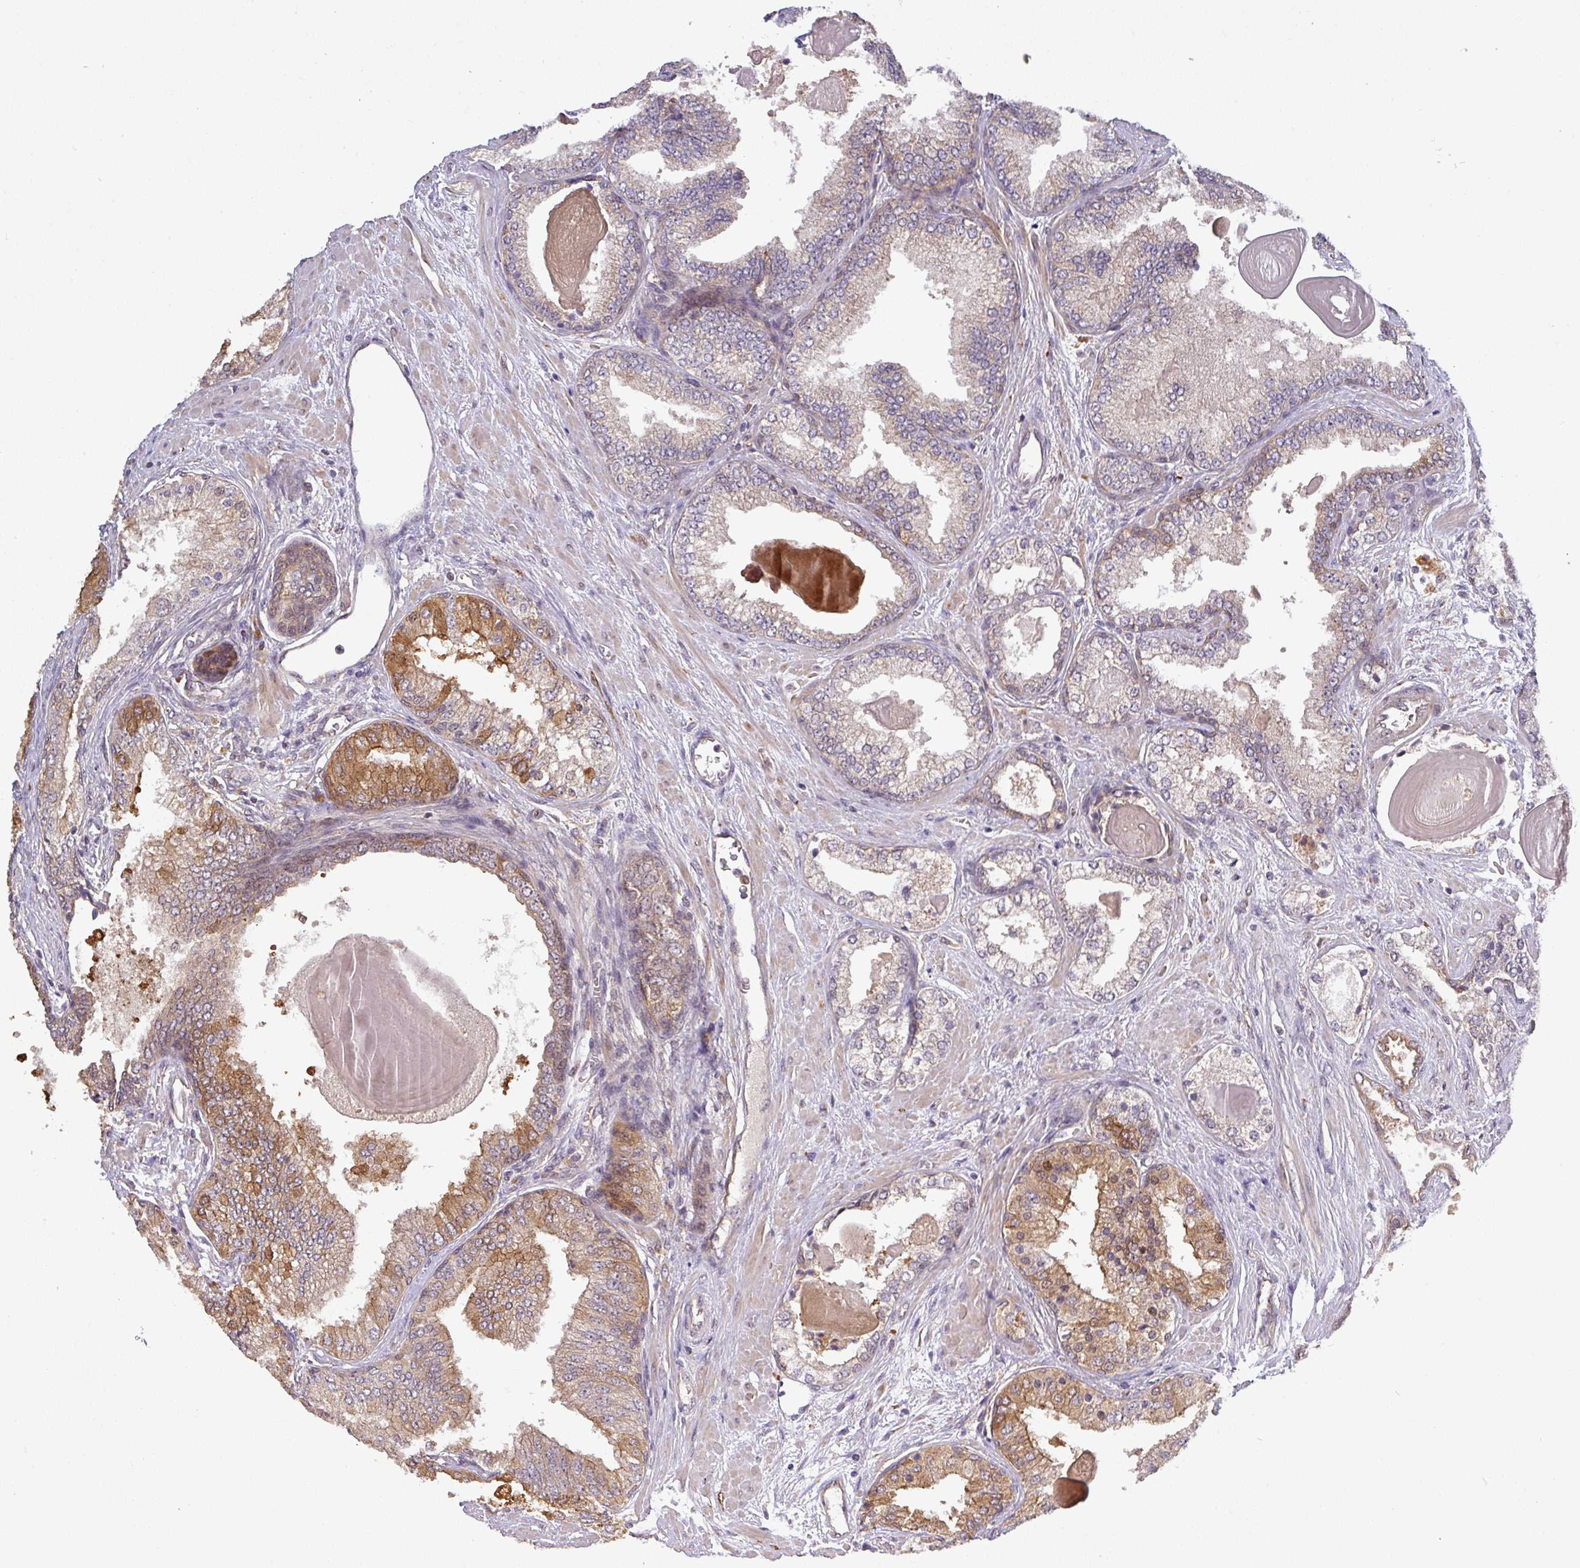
{"staining": {"intensity": "moderate", "quantity": "<25%", "location": "cytoplasmic/membranous"}, "tissue": "prostate cancer", "cell_type": "Tumor cells", "image_type": "cancer", "snomed": [{"axis": "morphology", "description": "Adenocarcinoma, High grade"}, {"axis": "topography", "description": "Prostate"}], "caption": "Prostate high-grade adenocarcinoma was stained to show a protein in brown. There is low levels of moderate cytoplasmic/membranous staining in about <25% of tumor cells.", "gene": "CCDC121", "patient": {"sex": "male", "age": 63}}